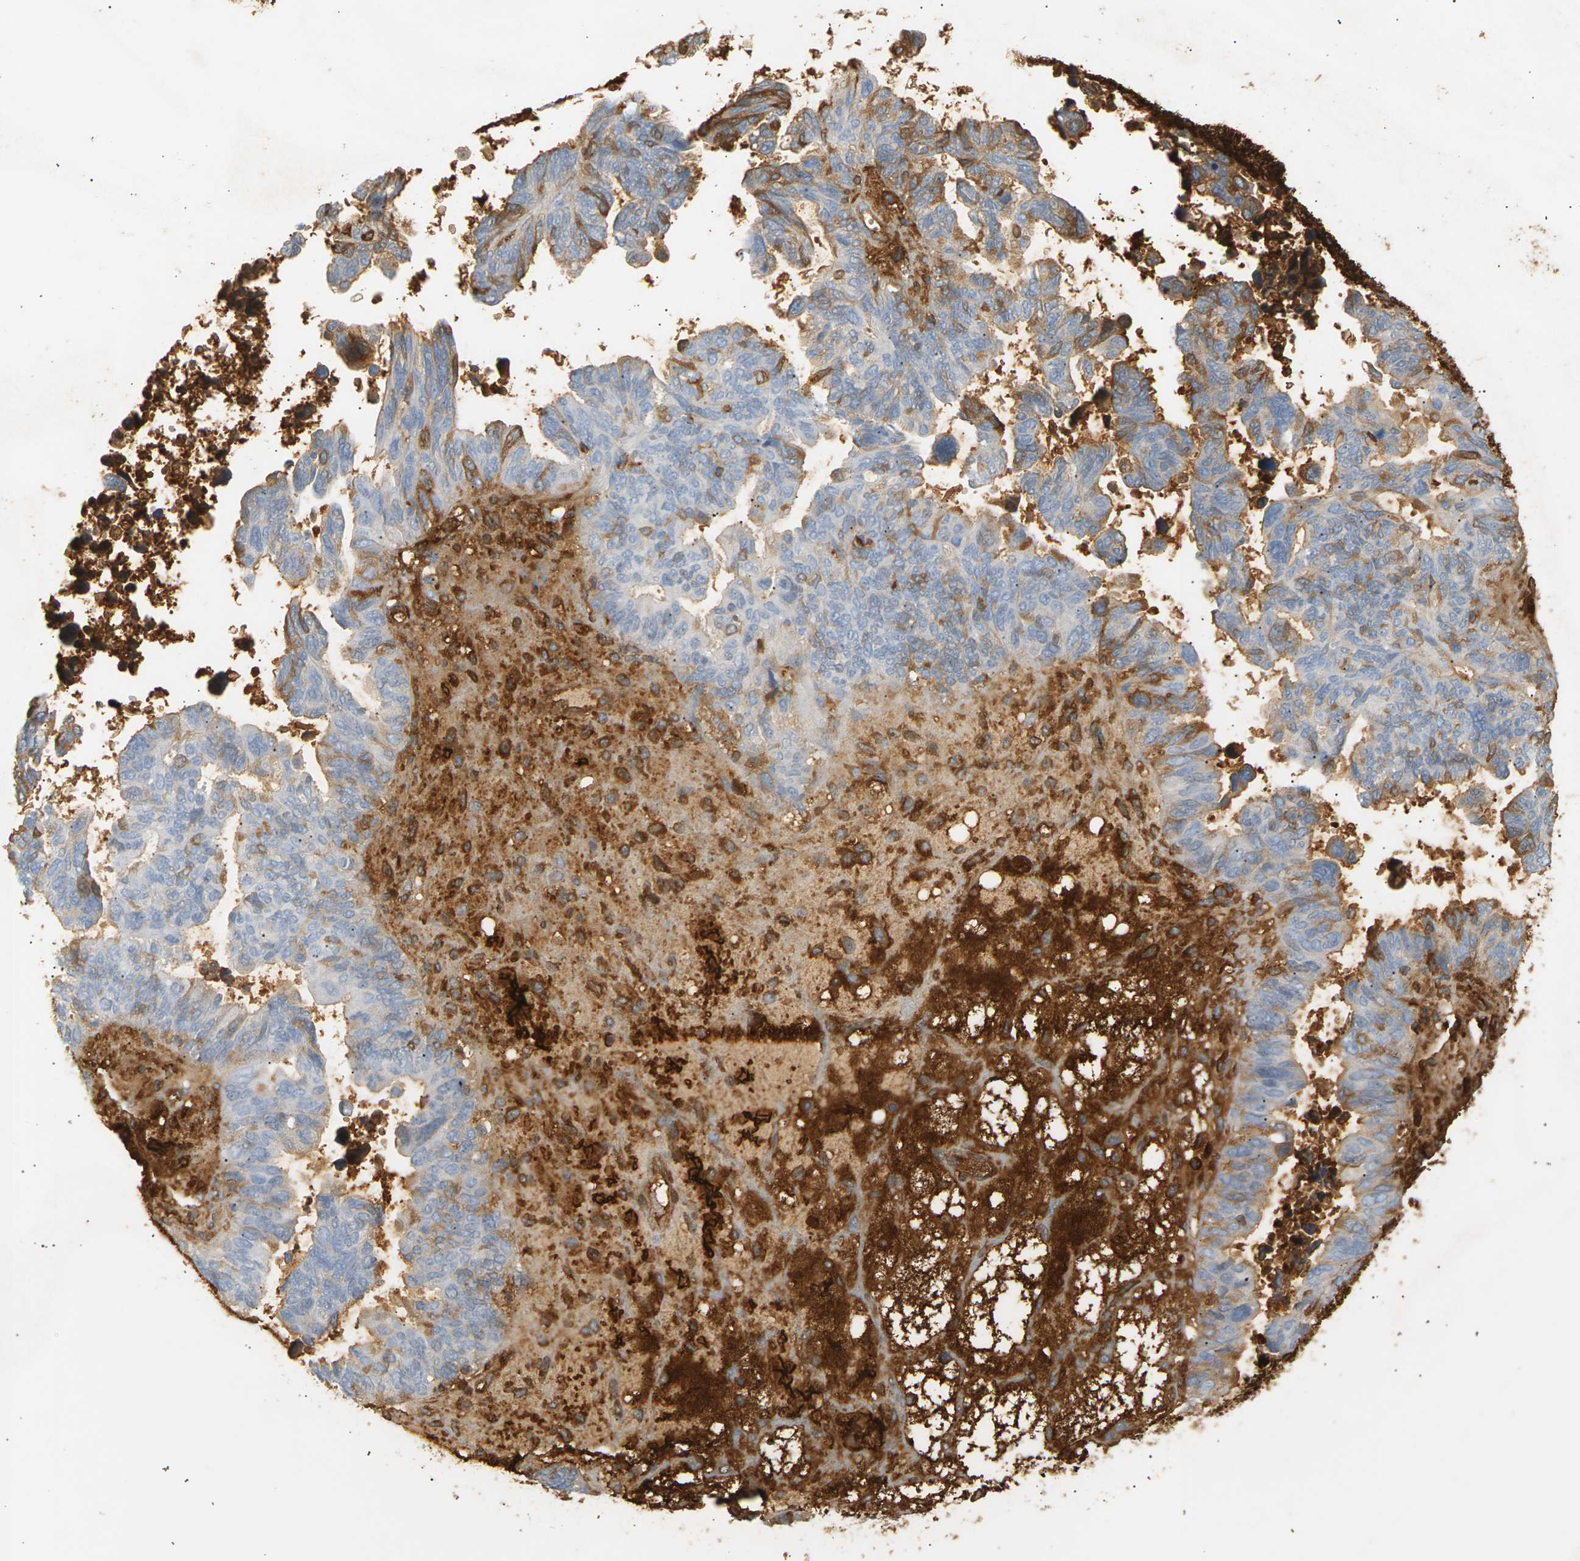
{"staining": {"intensity": "moderate", "quantity": "<25%", "location": "cytoplasmic/membranous"}, "tissue": "ovarian cancer", "cell_type": "Tumor cells", "image_type": "cancer", "snomed": [{"axis": "morphology", "description": "Cystadenocarcinoma, serous, NOS"}, {"axis": "topography", "description": "Ovary"}], "caption": "IHC of ovarian cancer (serous cystadenocarcinoma) reveals low levels of moderate cytoplasmic/membranous staining in about <25% of tumor cells.", "gene": "IGLC3", "patient": {"sex": "female", "age": 79}}